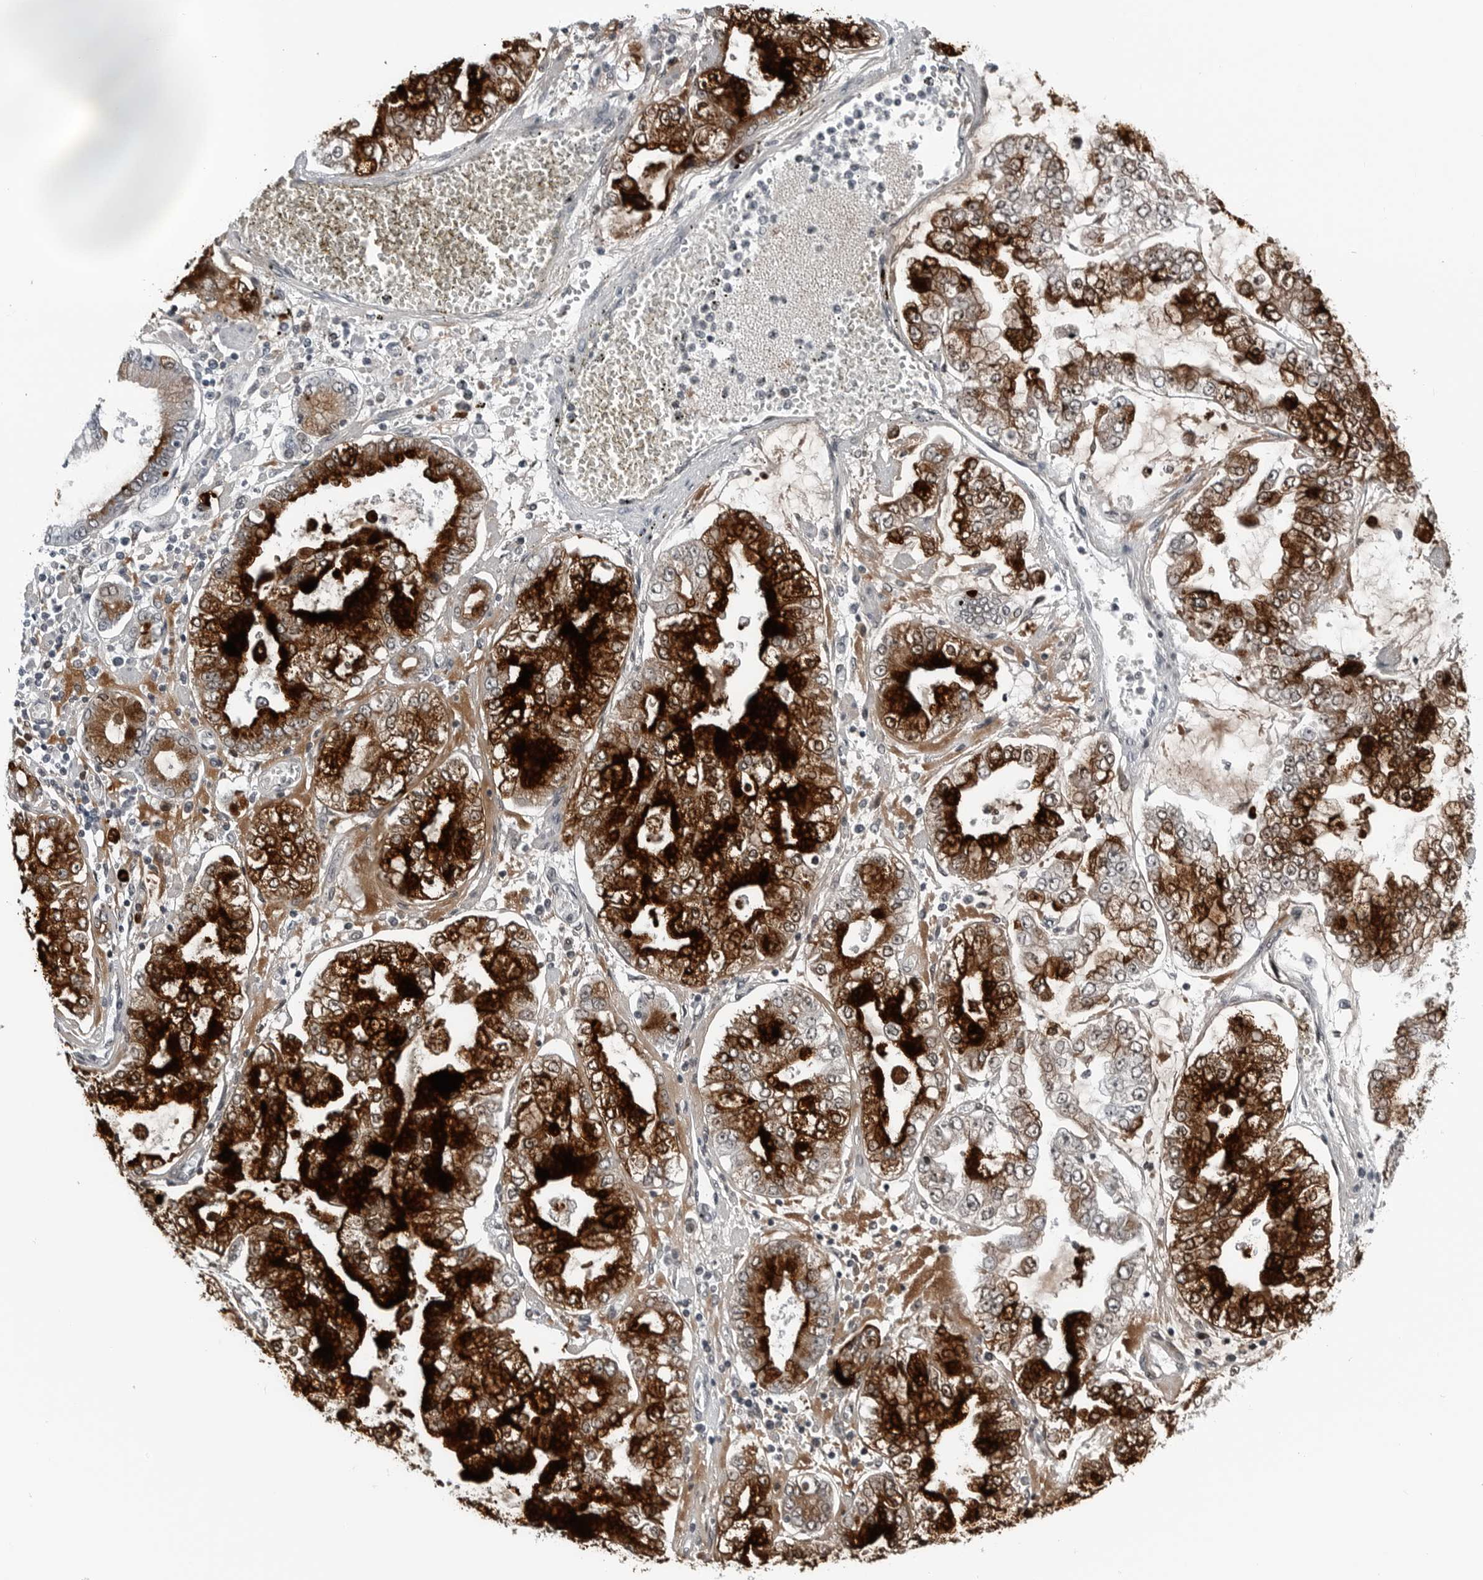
{"staining": {"intensity": "strong", "quantity": ">75%", "location": "cytoplasmic/membranous"}, "tissue": "stomach cancer", "cell_type": "Tumor cells", "image_type": "cancer", "snomed": [{"axis": "morphology", "description": "Adenocarcinoma, NOS"}, {"axis": "topography", "description": "Stomach"}], "caption": "This image shows stomach cancer (adenocarcinoma) stained with IHC to label a protein in brown. The cytoplasmic/membranous of tumor cells show strong positivity for the protein. Nuclei are counter-stained blue.", "gene": "SPINK1", "patient": {"sex": "male", "age": 76}}